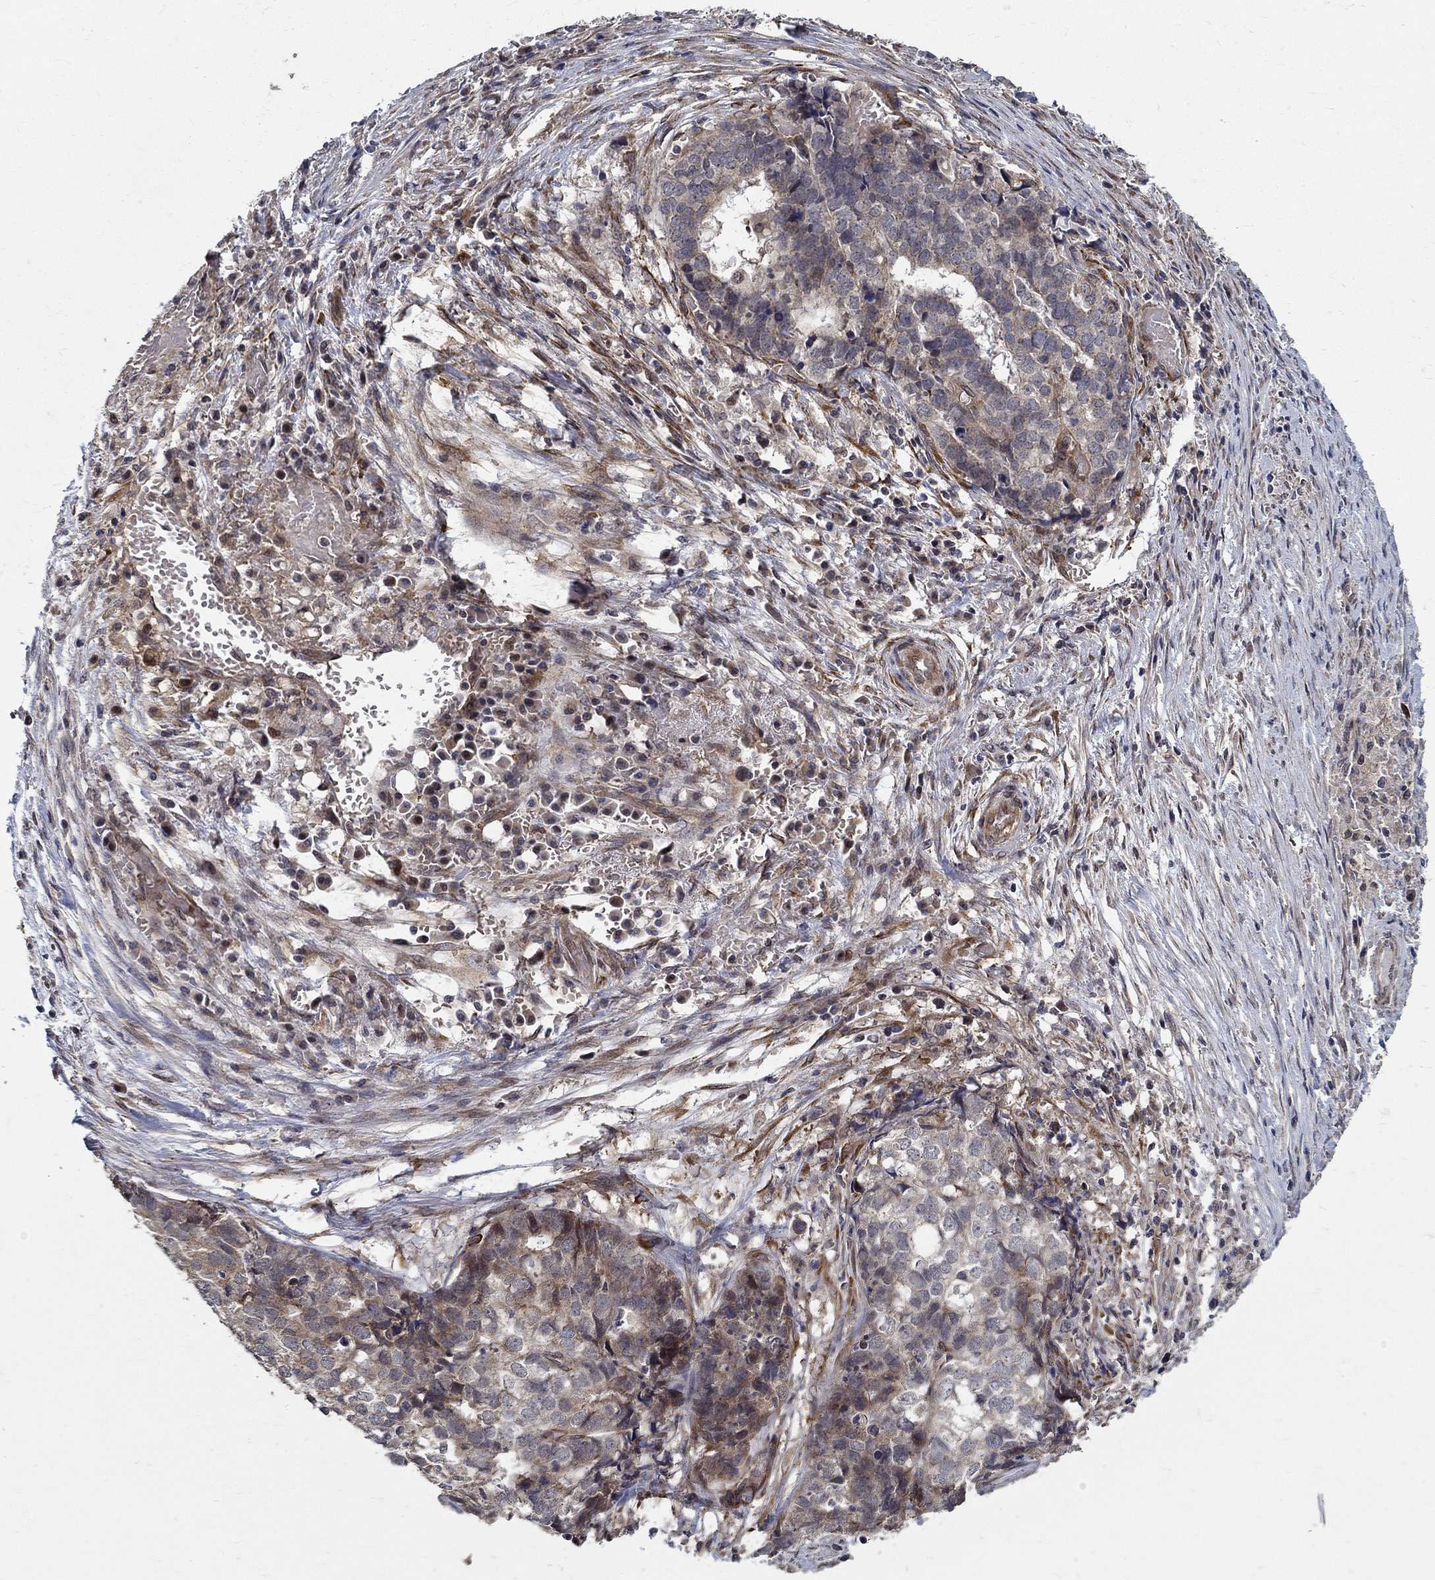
{"staining": {"intensity": "moderate", "quantity": "<25%", "location": "cytoplasmic/membranous"}, "tissue": "stomach cancer", "cell_type": "Tumor cells", "image_type": "cancer", "snomed": [{"axis": "morphology", "description": "Adenocarcinoma, NOS"}, {"axis": "topography", "description": "Stomach"}], "caption": "Immunohistochemical staining of human adenocarcinoma (stomach) exhibits moderate cytoplasmic/membranous protein staining in approximately <25% of tumor cells. (DAB IHC with brightfield microscopy, high magnification).", "gene": "ZNF594", "patient": {"sex": "male", "age": 69}}